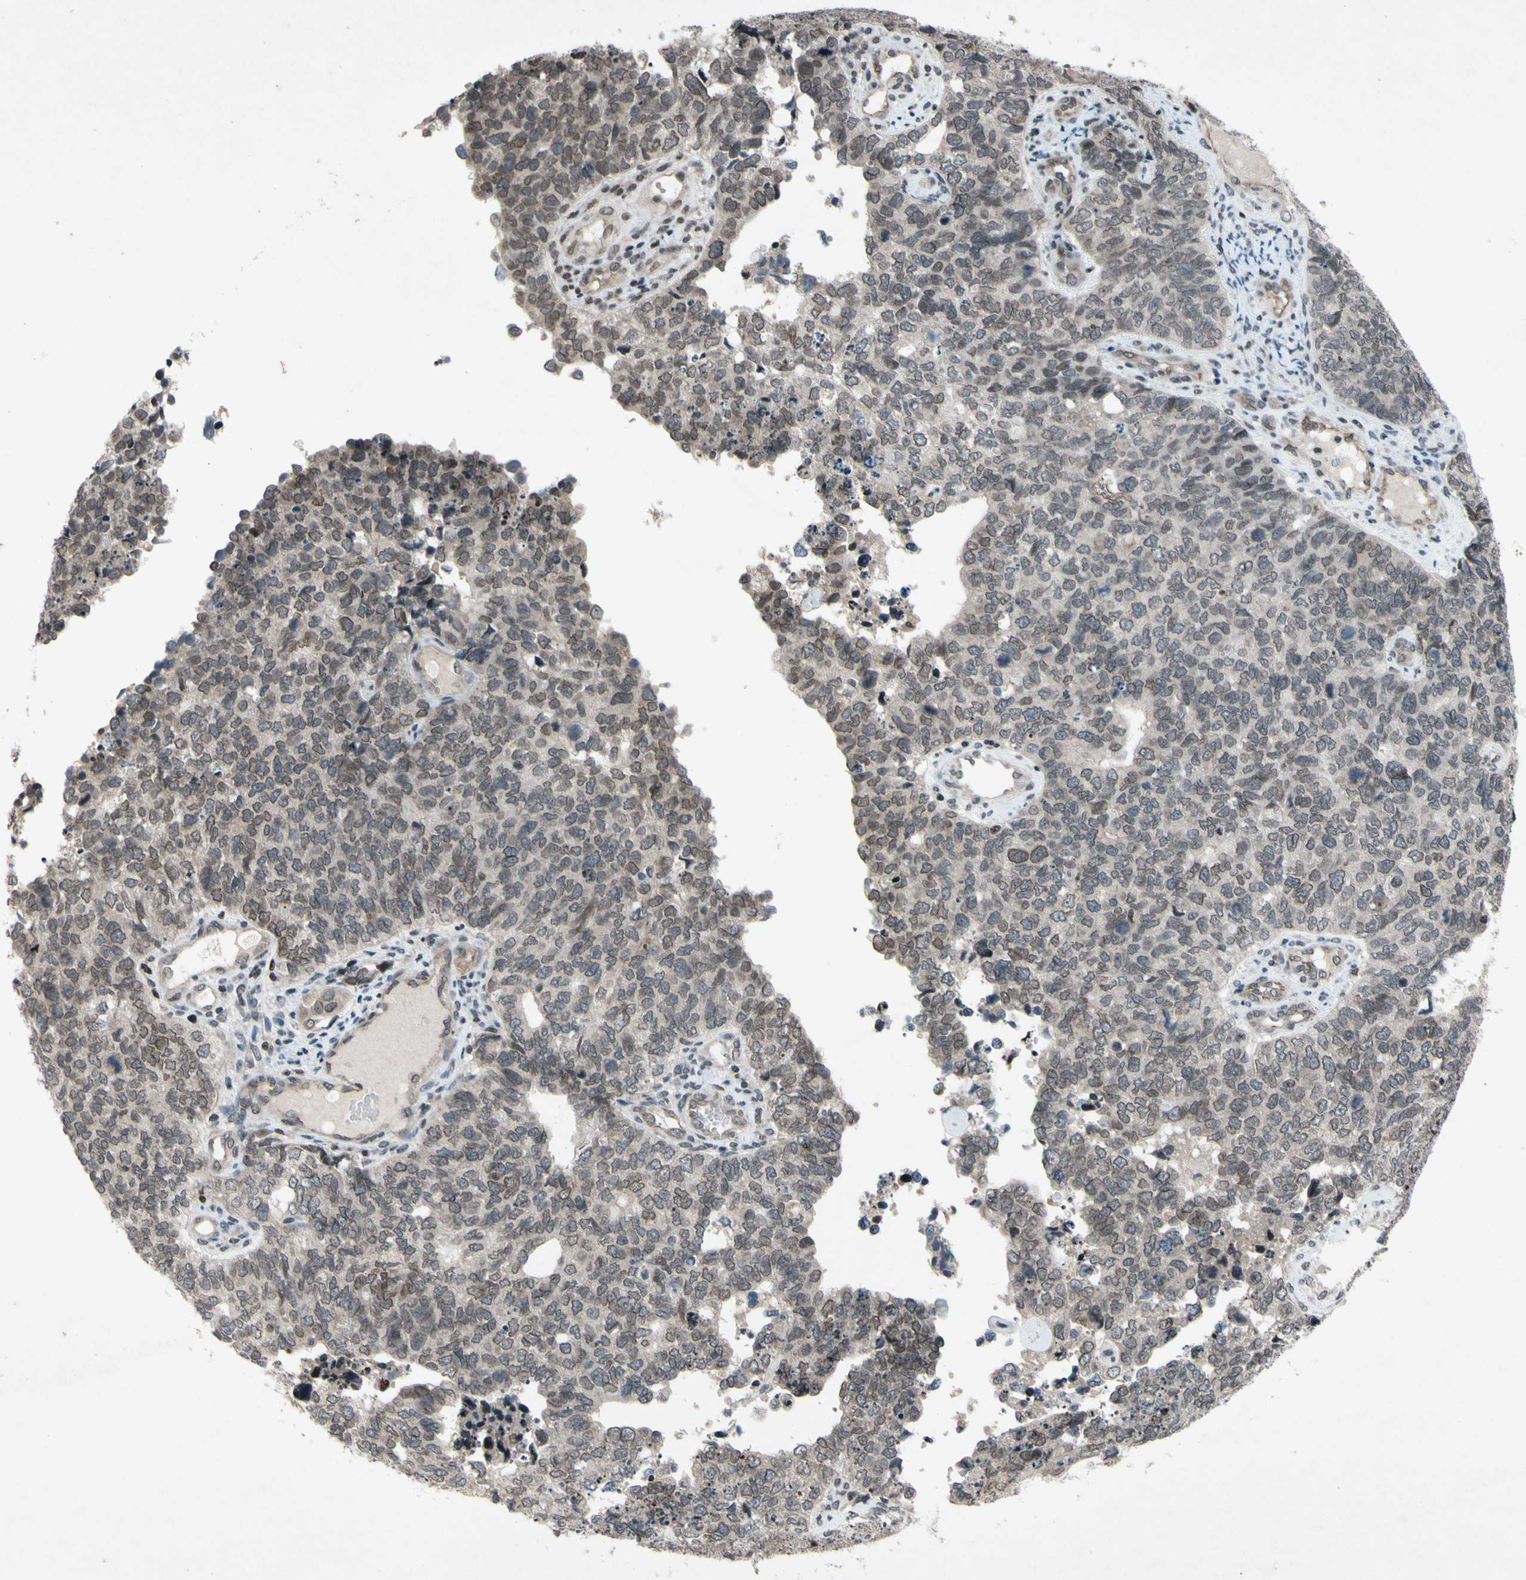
{"staining": {"intensity": "weak", "quantity": "25%-75%", "location": "nuclear"}, "tissue": "cervical cancer", "cell_type": "Tumor cells", "image_type": "cancer", "snomed": [{"axis": "morphology", "description": "Squamous cell carcinoma, NOS"}, {"axis": "topography", "description": "Cervix"}], "caption": "Weak nuclear staining for a protein is present in about 25%-75% of tumor cells of cervical squamous cell carcinoma using immunohistochemistry.", "gene": "XPO1", "patient": {"sex": "female", "age": 63}}